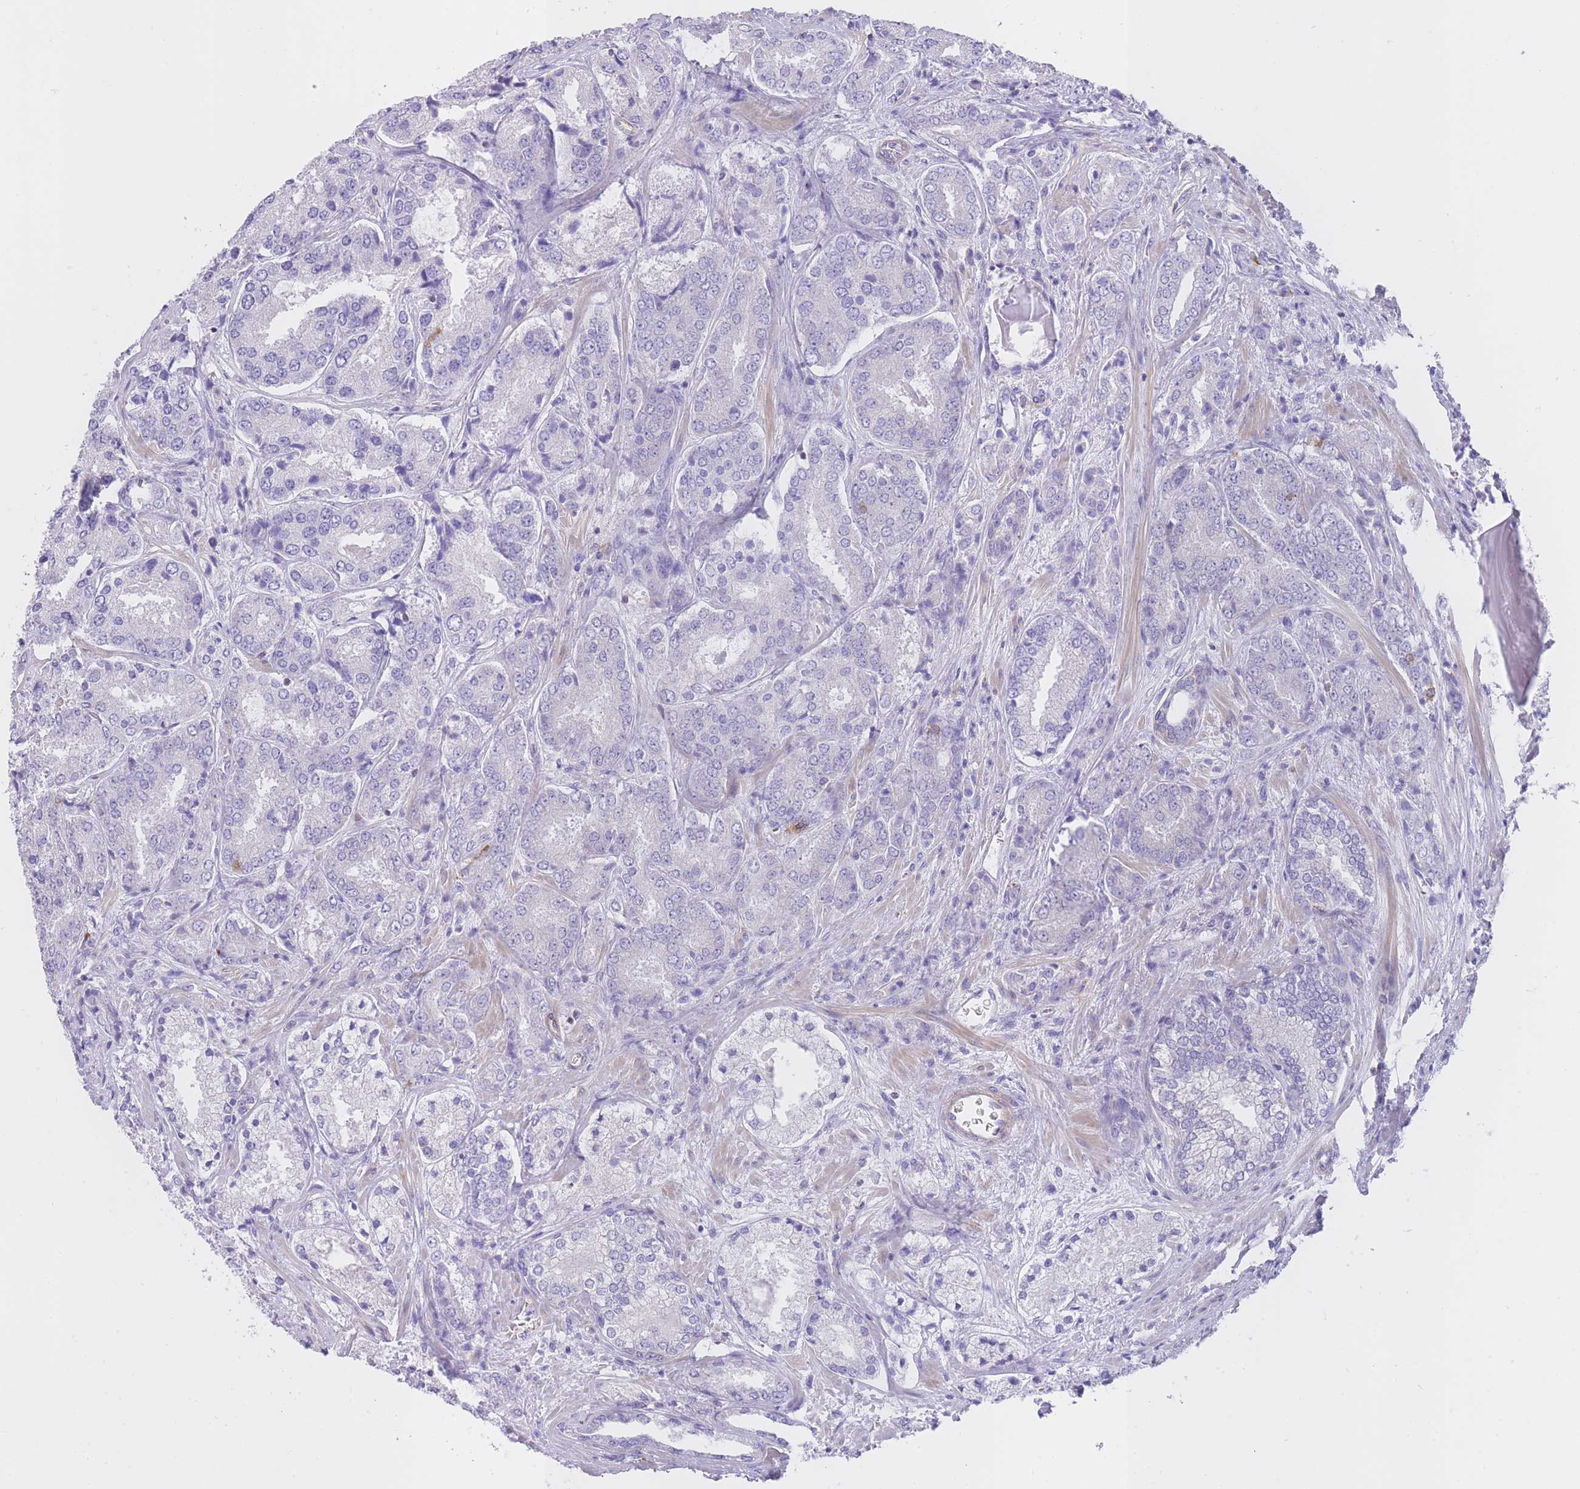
{"staining": {"intensity": "negative", "quantity": "none", "location": "none"}, "tissue": "prostate cancer", "cell_type": "Tumor cells", "image_type": "cancer", "snomed": [{"axis": "morphology", "description": "Adenocarcinoma, High grade"}, {"axis": "topography", "description": "Prostate"}], "caption": "Human prostate high-grade adenocarcinoma stained for a protein using immunohistochemistry demonstrates no positivity in tumor cells.", "gene": "LDB3", "patient": {"sex": "male", "age": 63}}